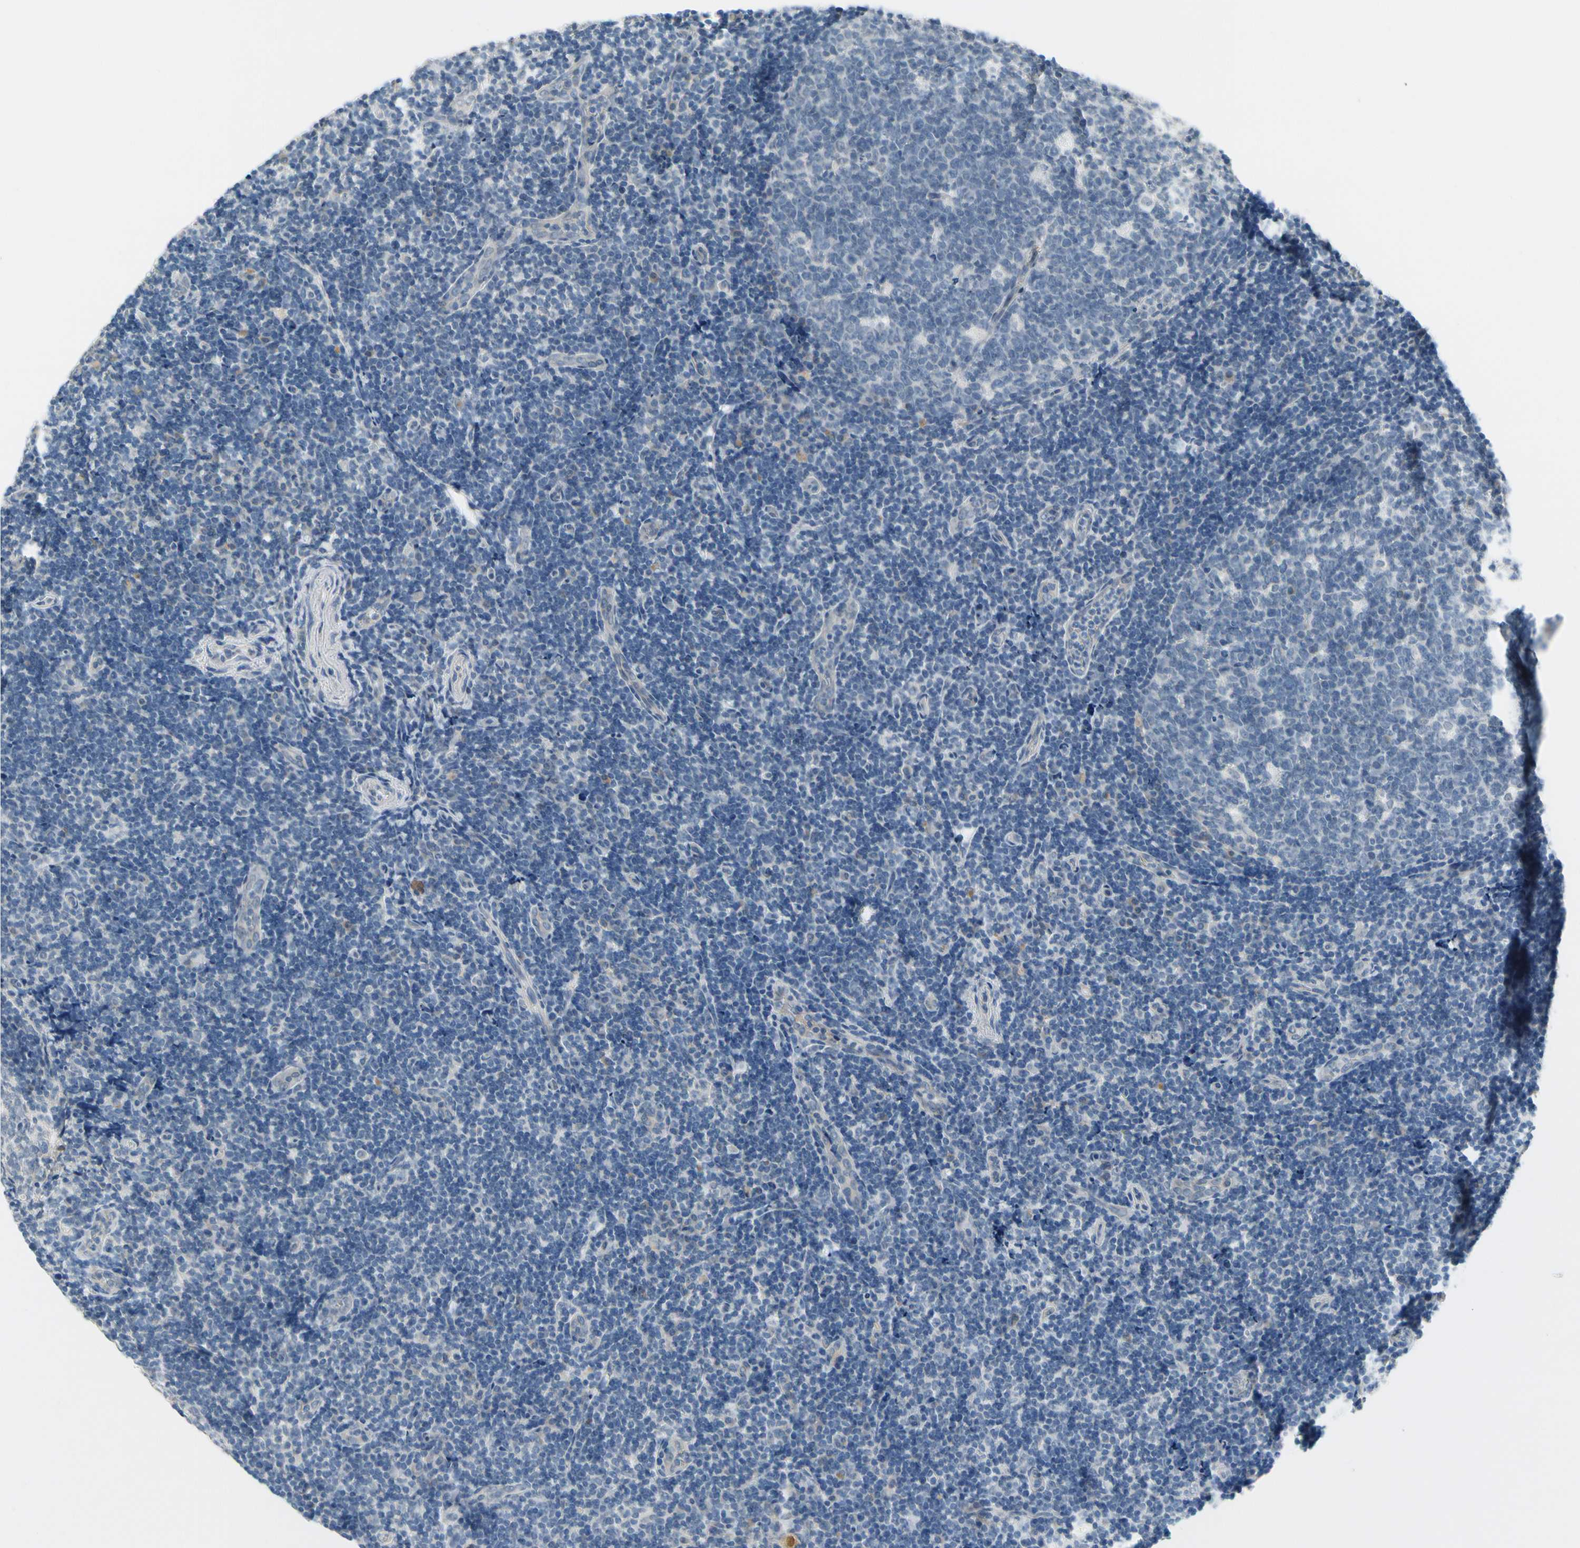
{"staining": {"intensity": "negative", "quantity": "none", "location": "none"}, "tissue": "tonsil", "cell_type": "Germinal center cells", "image_type": "normal", "snomed": [{"axis": "morphology", "description": "Normal tissue, NOS"}, {"axis": "topography", "description": "Tonsil"}], "caption": "This image is of benign tonsil stained with immunohistochemistry (IHC) to label a protein in brown with the nuclei are counter-stained blue. There is no positivity in germinal center cells. The staining was performed using DAB to visualize the protein expression in brown, while the nuclei were stained in blue with hematoxylin (Magnification: 20x).", "gene": "CNDP1", "patient": {"sex": "female", "age": 40}}